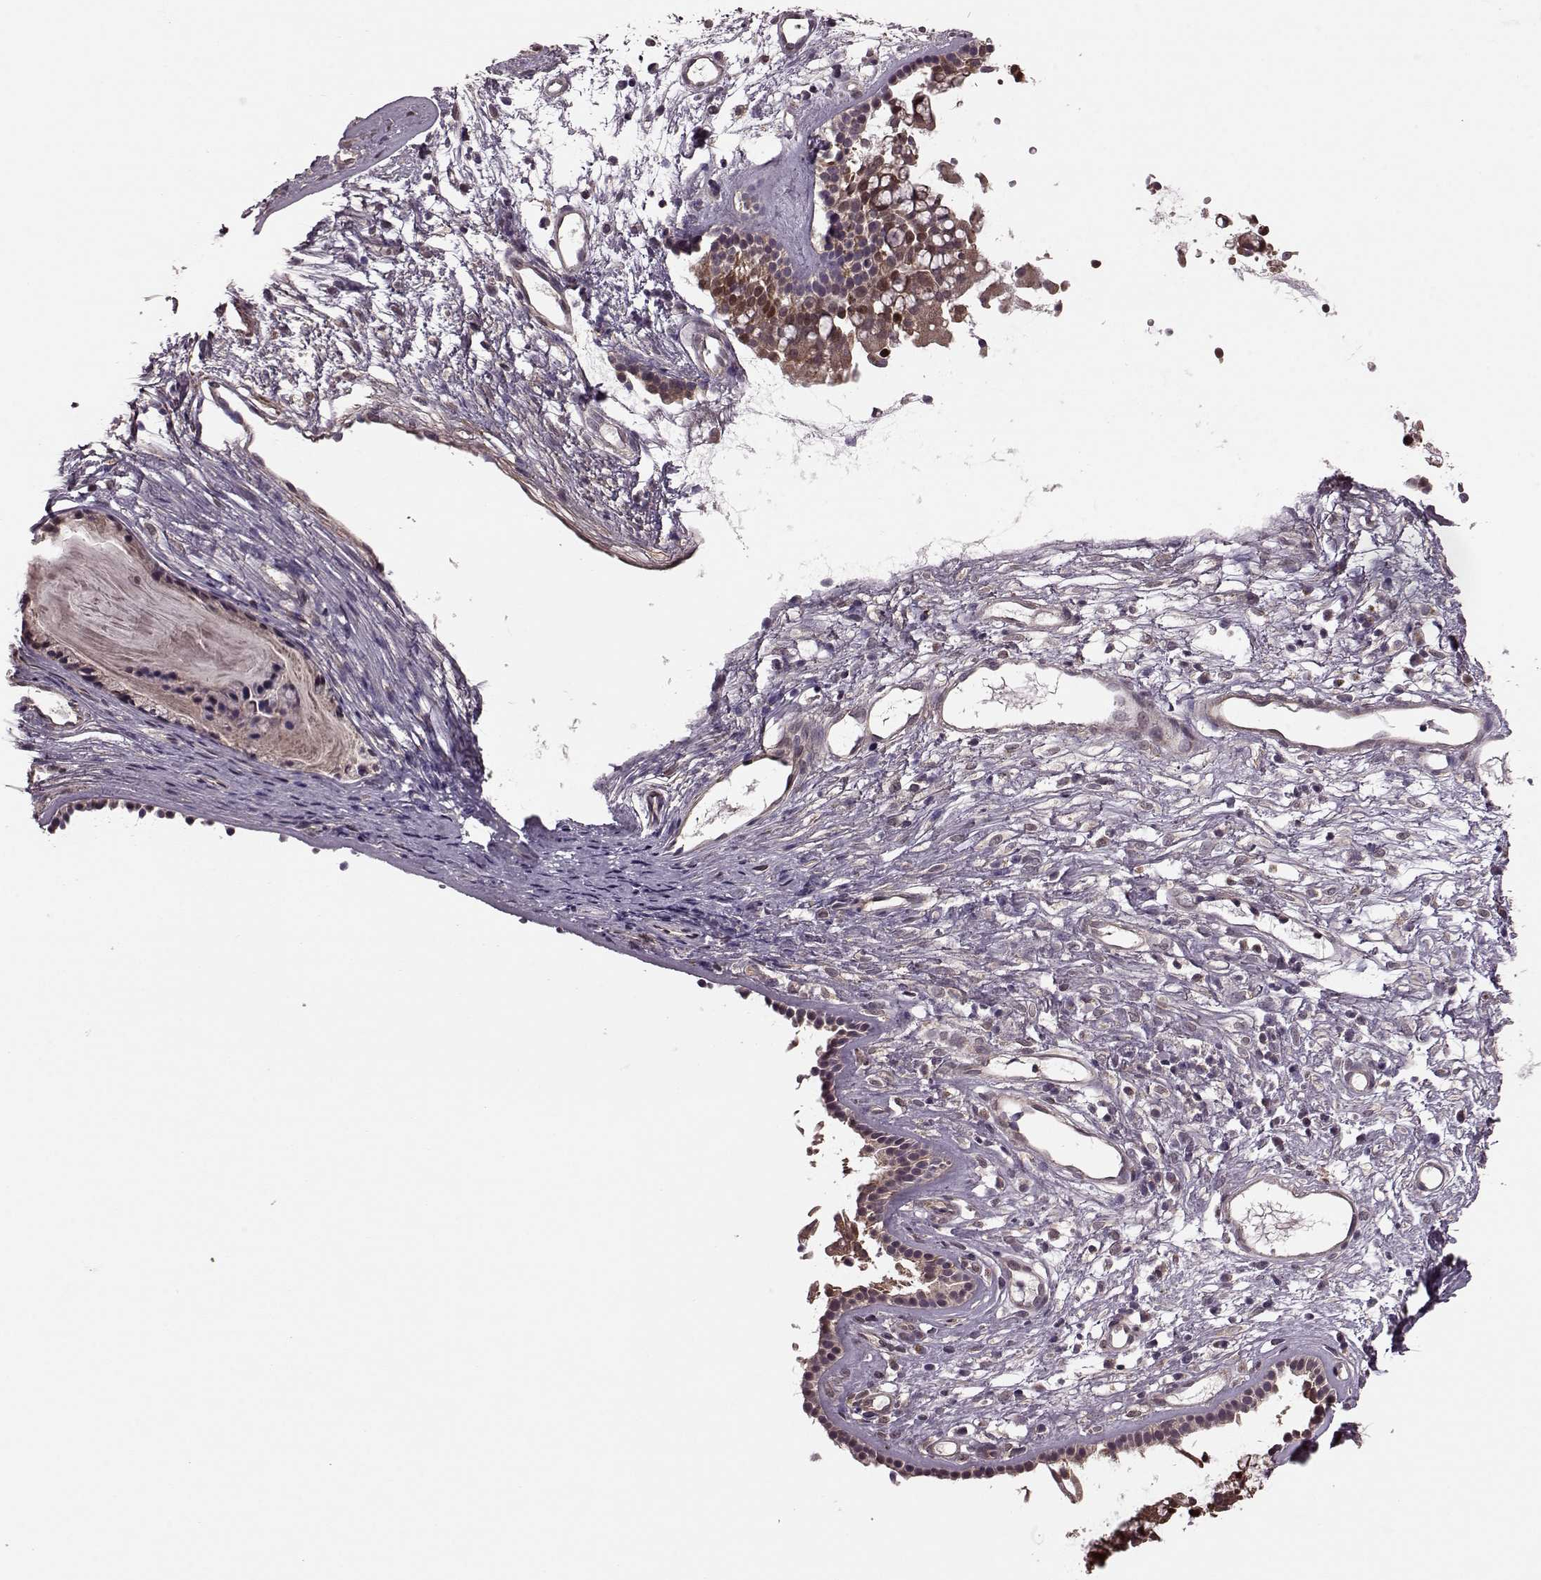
{"staining": {"intensity": "strong", "quantity": ">75%", "location": "cytoplasmic/membranous"}, "tissue": "nasopharynx", "cell_type": "Respiratory epithelial cells", "image_type": "normal", "snomed": [{"axis": "morphology", "description": "Normal tissue, NOS"}, {"axis": "topography", "description": "Nasopharynx"}], "caption": "This image exhibits benign nasopharynx stained with immunohistochemistry (IHC) to label a protein in brown. The cytoplasmic/membranous of respiratory epithelial cells show strong positivity for the protein. Nuclei are counter-stained blue.", "gene": "FNIP2", "patient": {"sex": "male", "age": 77}}